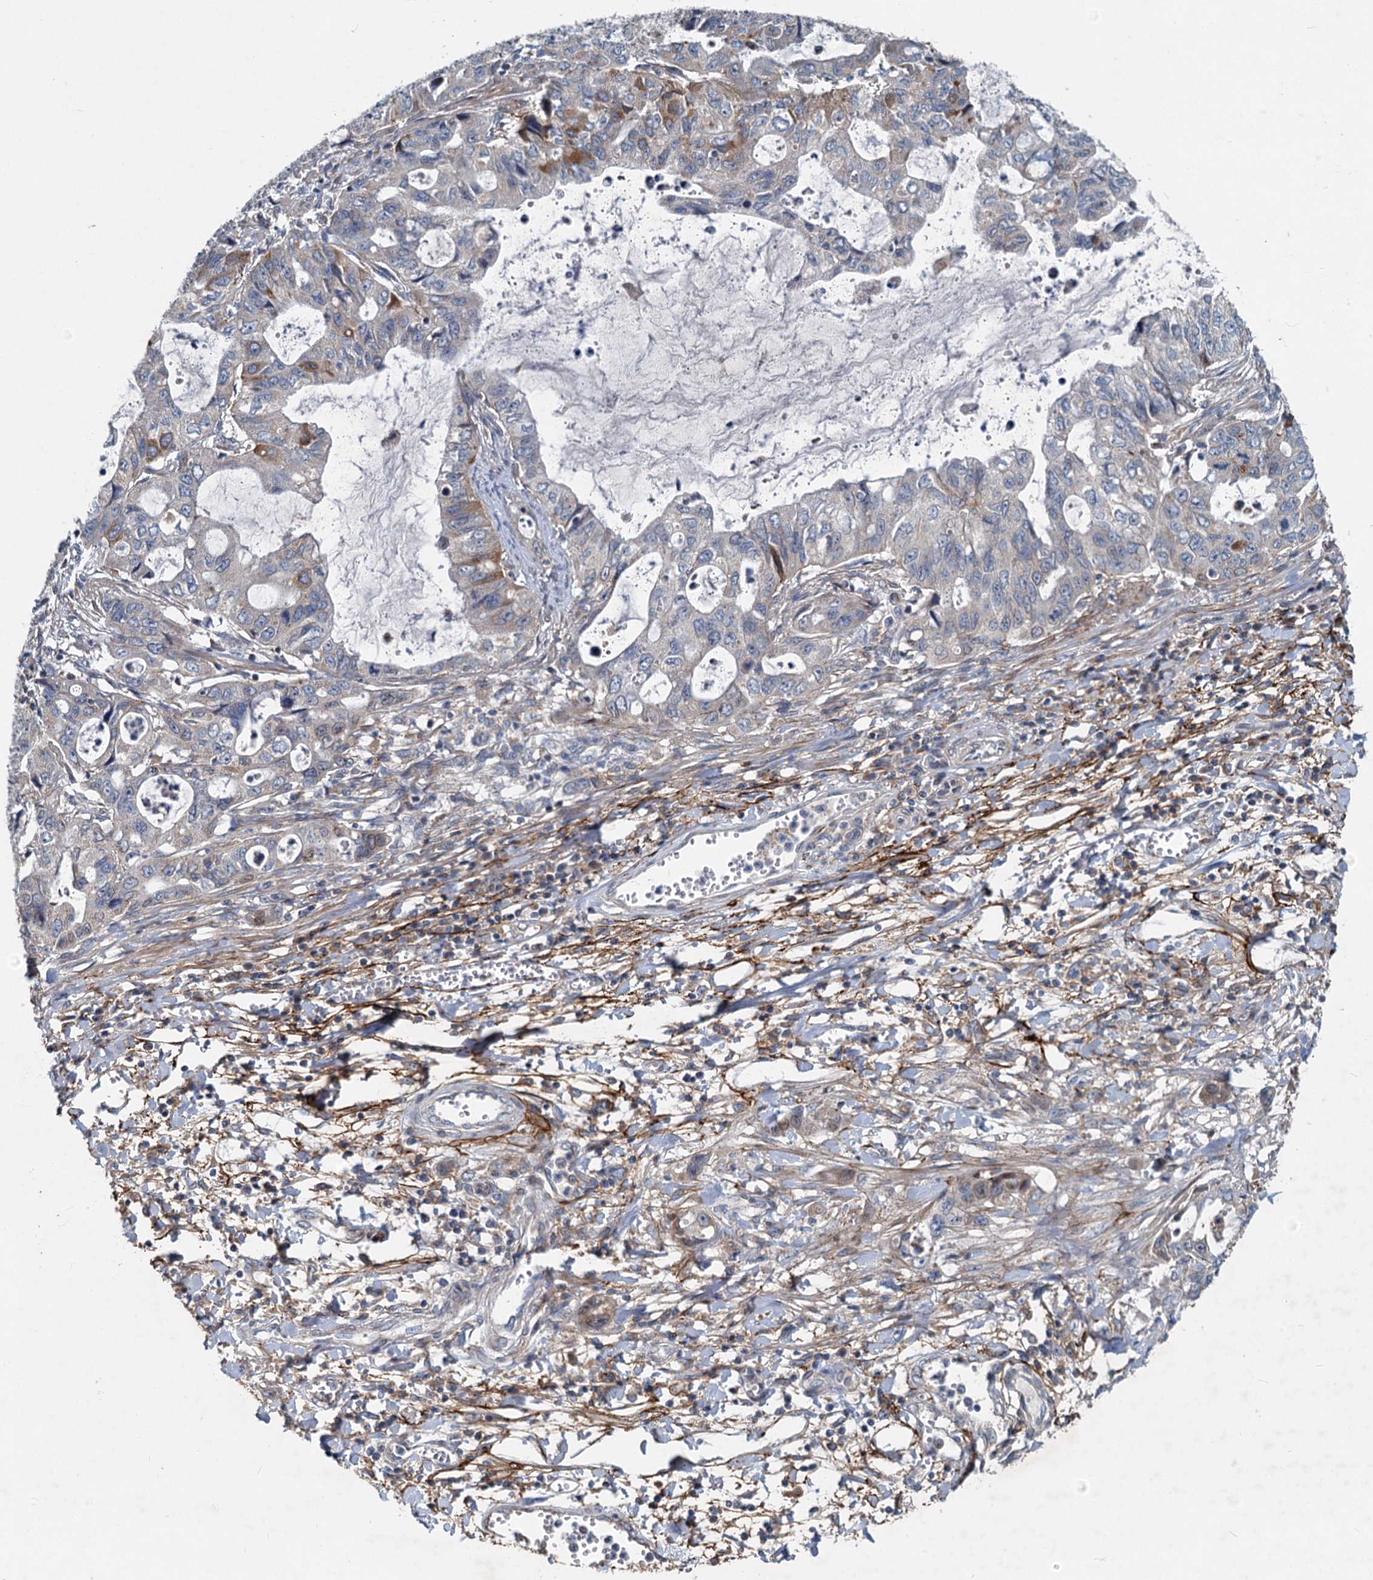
{"staining": {"intensity": "moderate", "quantity": "<25%", "location": "cytoplasmic/membranous"}, "tissue": "stomach cancer", "cell_type": "Tumor cells", "image_type": "cancer", "snomed": [{"axis": "morphology", "description": "Adenocarcinoma, NOS"}, {"axis": "topography", "description": "Stomach, upper"}], "caption": "Stomach adenocarcinoma stained for a protein (brown) displays moderate cytoplasmic/membranous positive expression in approximately <25% of tumor cells.", "gene": "ADCY2", "patient": {"sex": "female", "age": 52}}